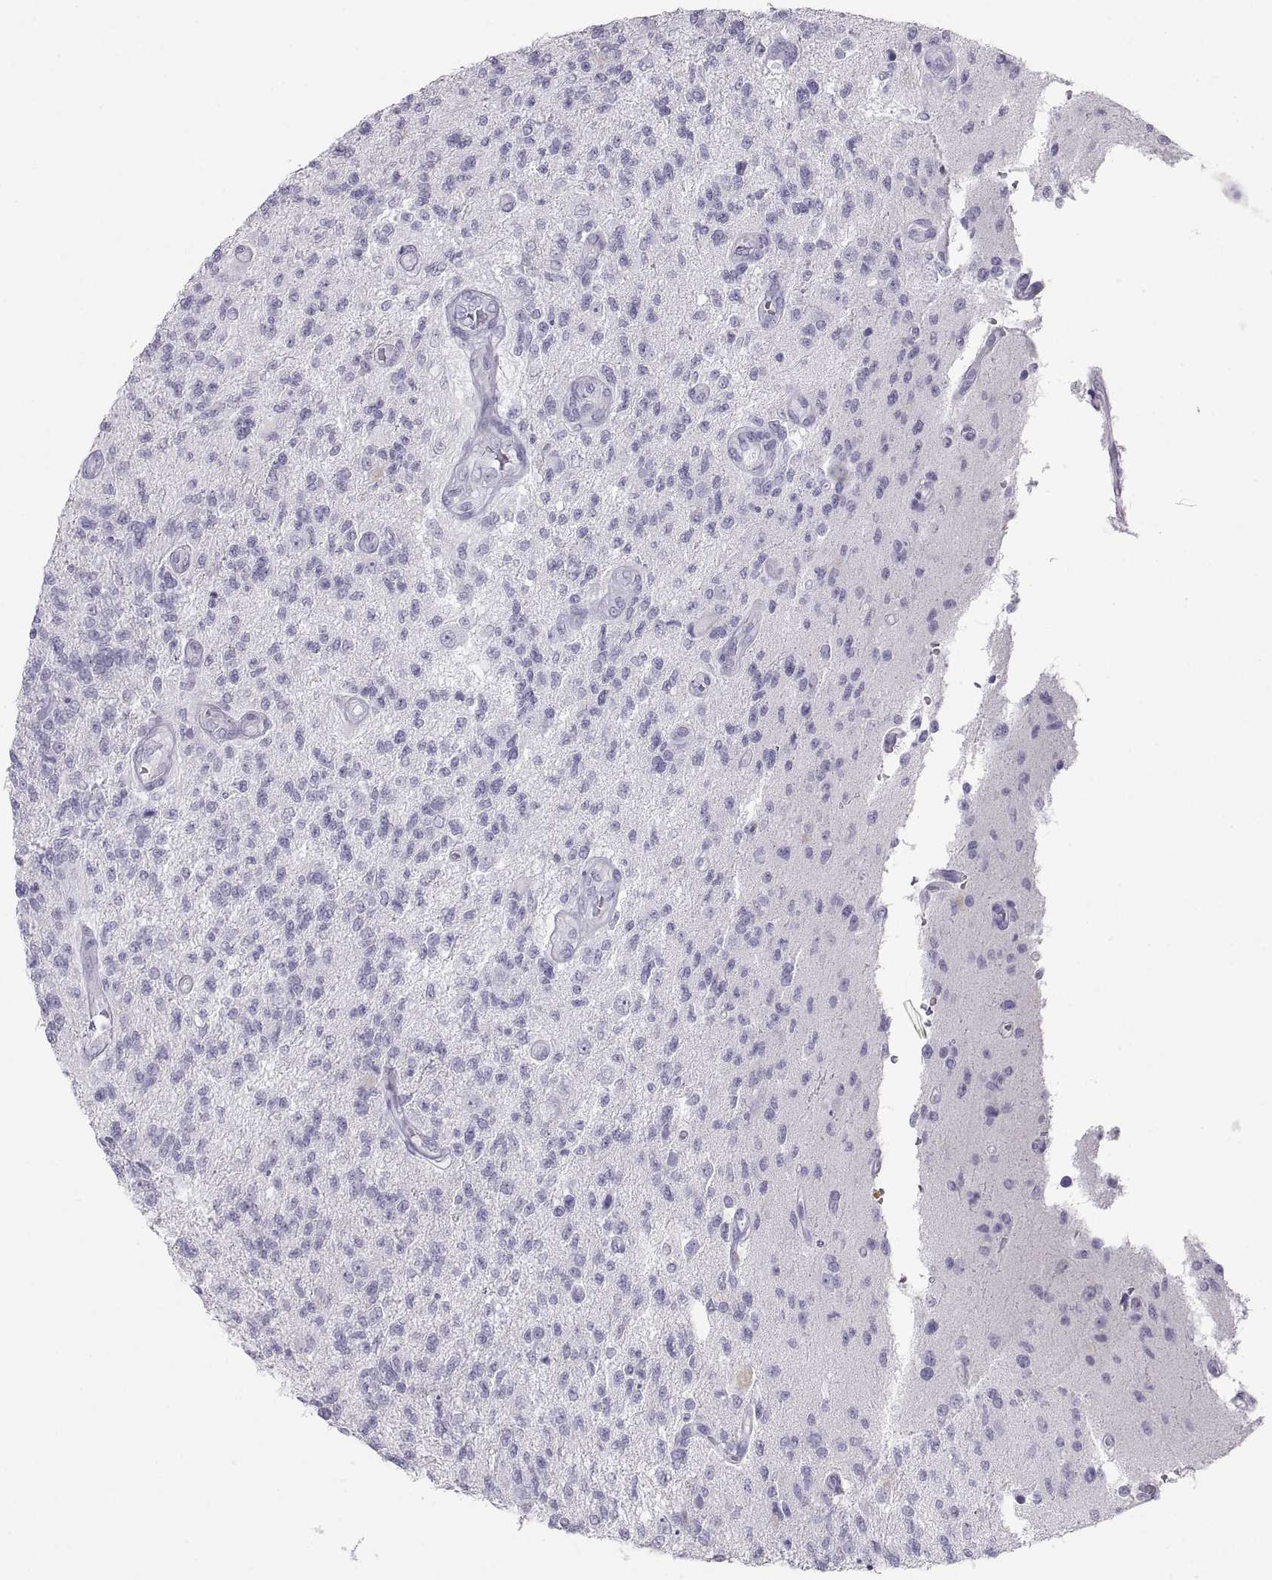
{"staining": {"intensity": "negative", "quantity": "none", "location": "none"}, "tissue": "glioma", "cell_type": "Tumor cells", "image_type": "cancer", "snomed": [{"axis": "morphology", "description": "Glioma, malignant, High grade"}, {"axis": "topography", "description": "Brain"}], "caption": "Photomicrograph shows no significant protein expression in tumor cells of glioma.", "gene": "SEMG1", "patient": {"sex": "male", "age": 56}}